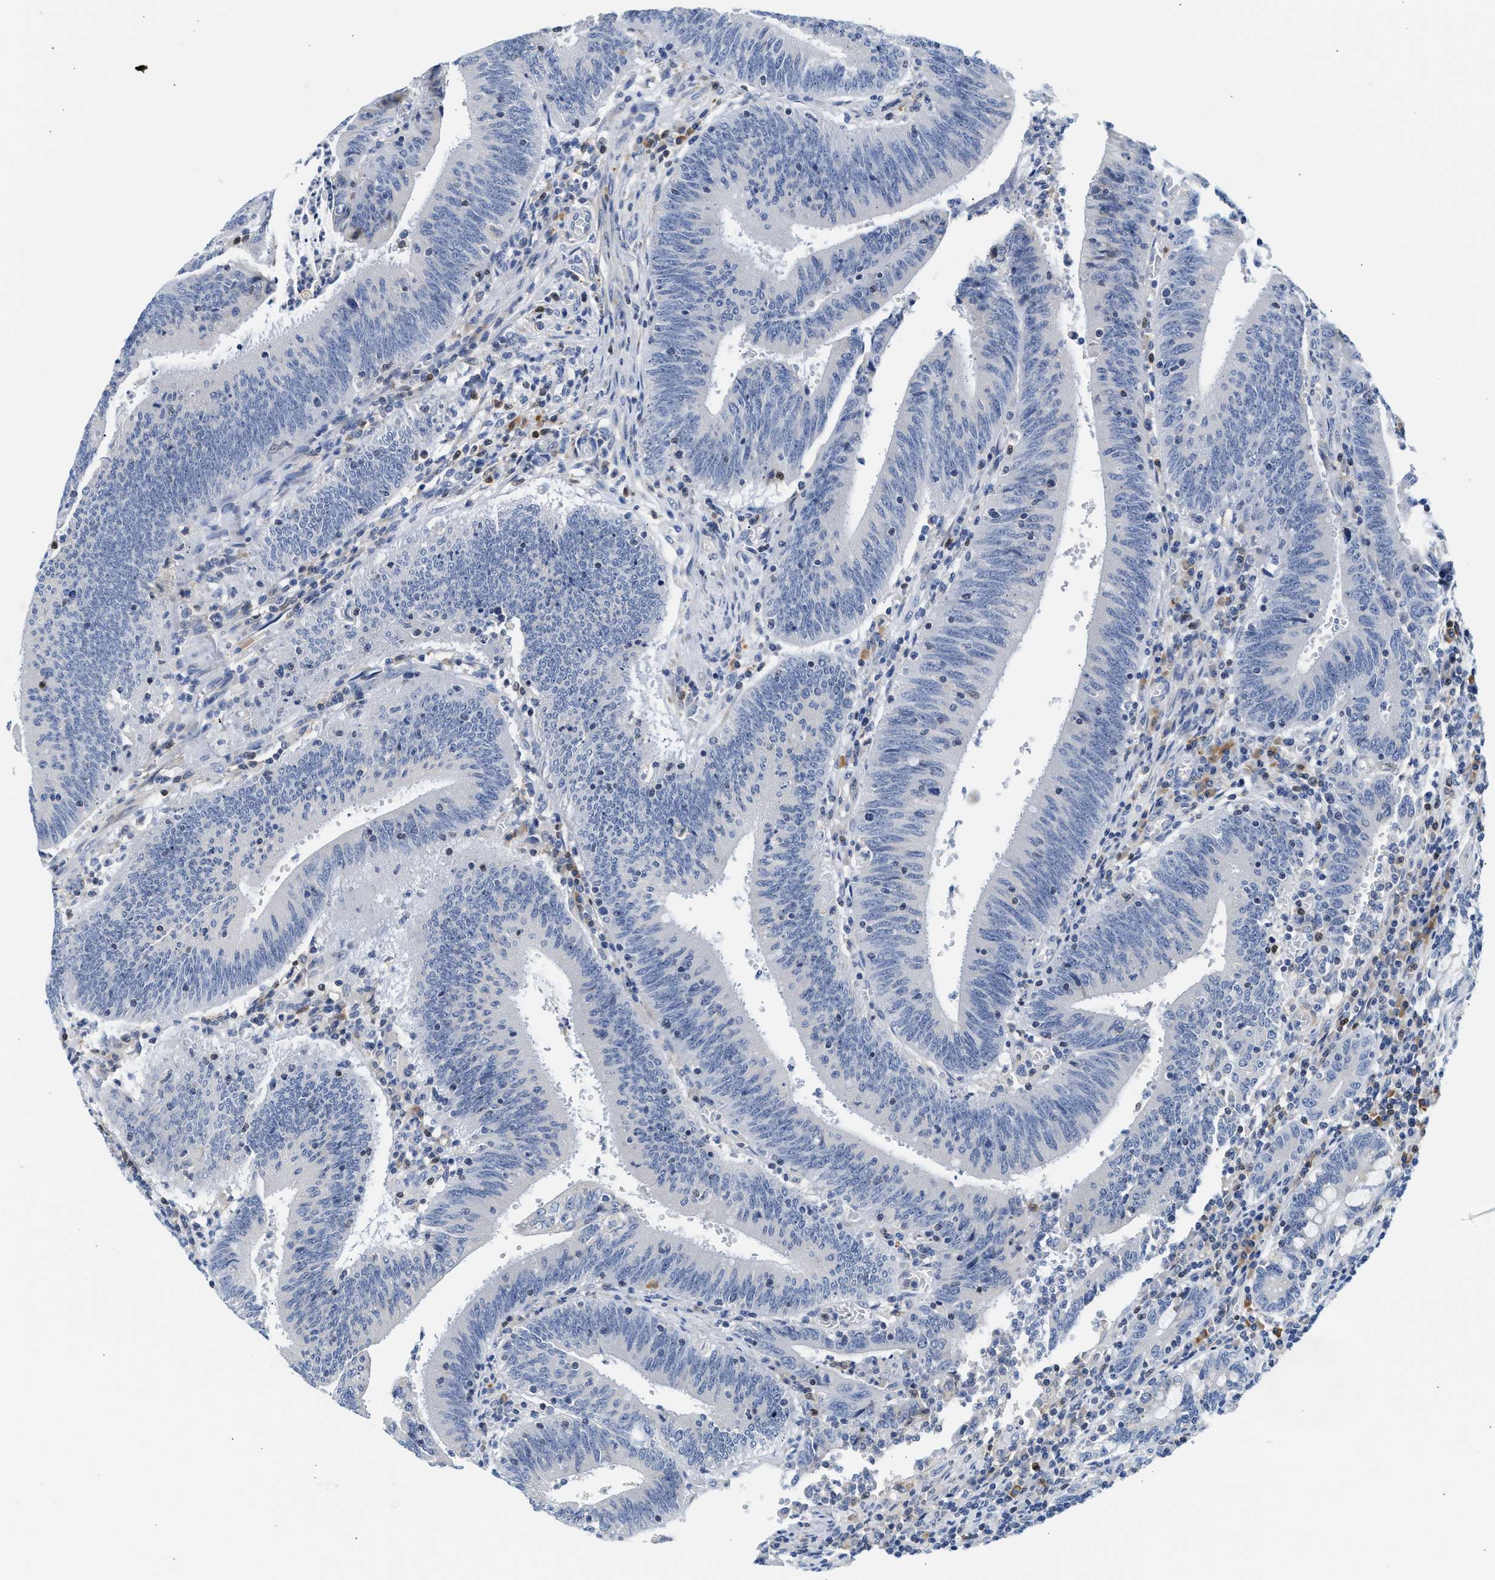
{"staining": {"intensity": "negative", "quantity": "none", "location": "none"}, "tissue": "colorectal cancer", "cell_type": "Tumor cells", "image_type": "cancer", "snomed": [{"axis": "morphology", "description": "Normal tissue, NOS"}, {"axis": "morphology", "description": "Adenocarcinoma, NOS"}, {"axis": "topography", "description": "Rectum"}], "caption": "This photomicrograph is of colorectal cancer stained with IHC to label a protein in brown with the nuclei are counter-stained blue. There is no positivity in tumor cells. The staining is performed using DAB brown chromogen with nuclei counter-stained in using hematoxylin.", "gene": "SLIT2", "patient": {"sex": "female", "age": 66}}